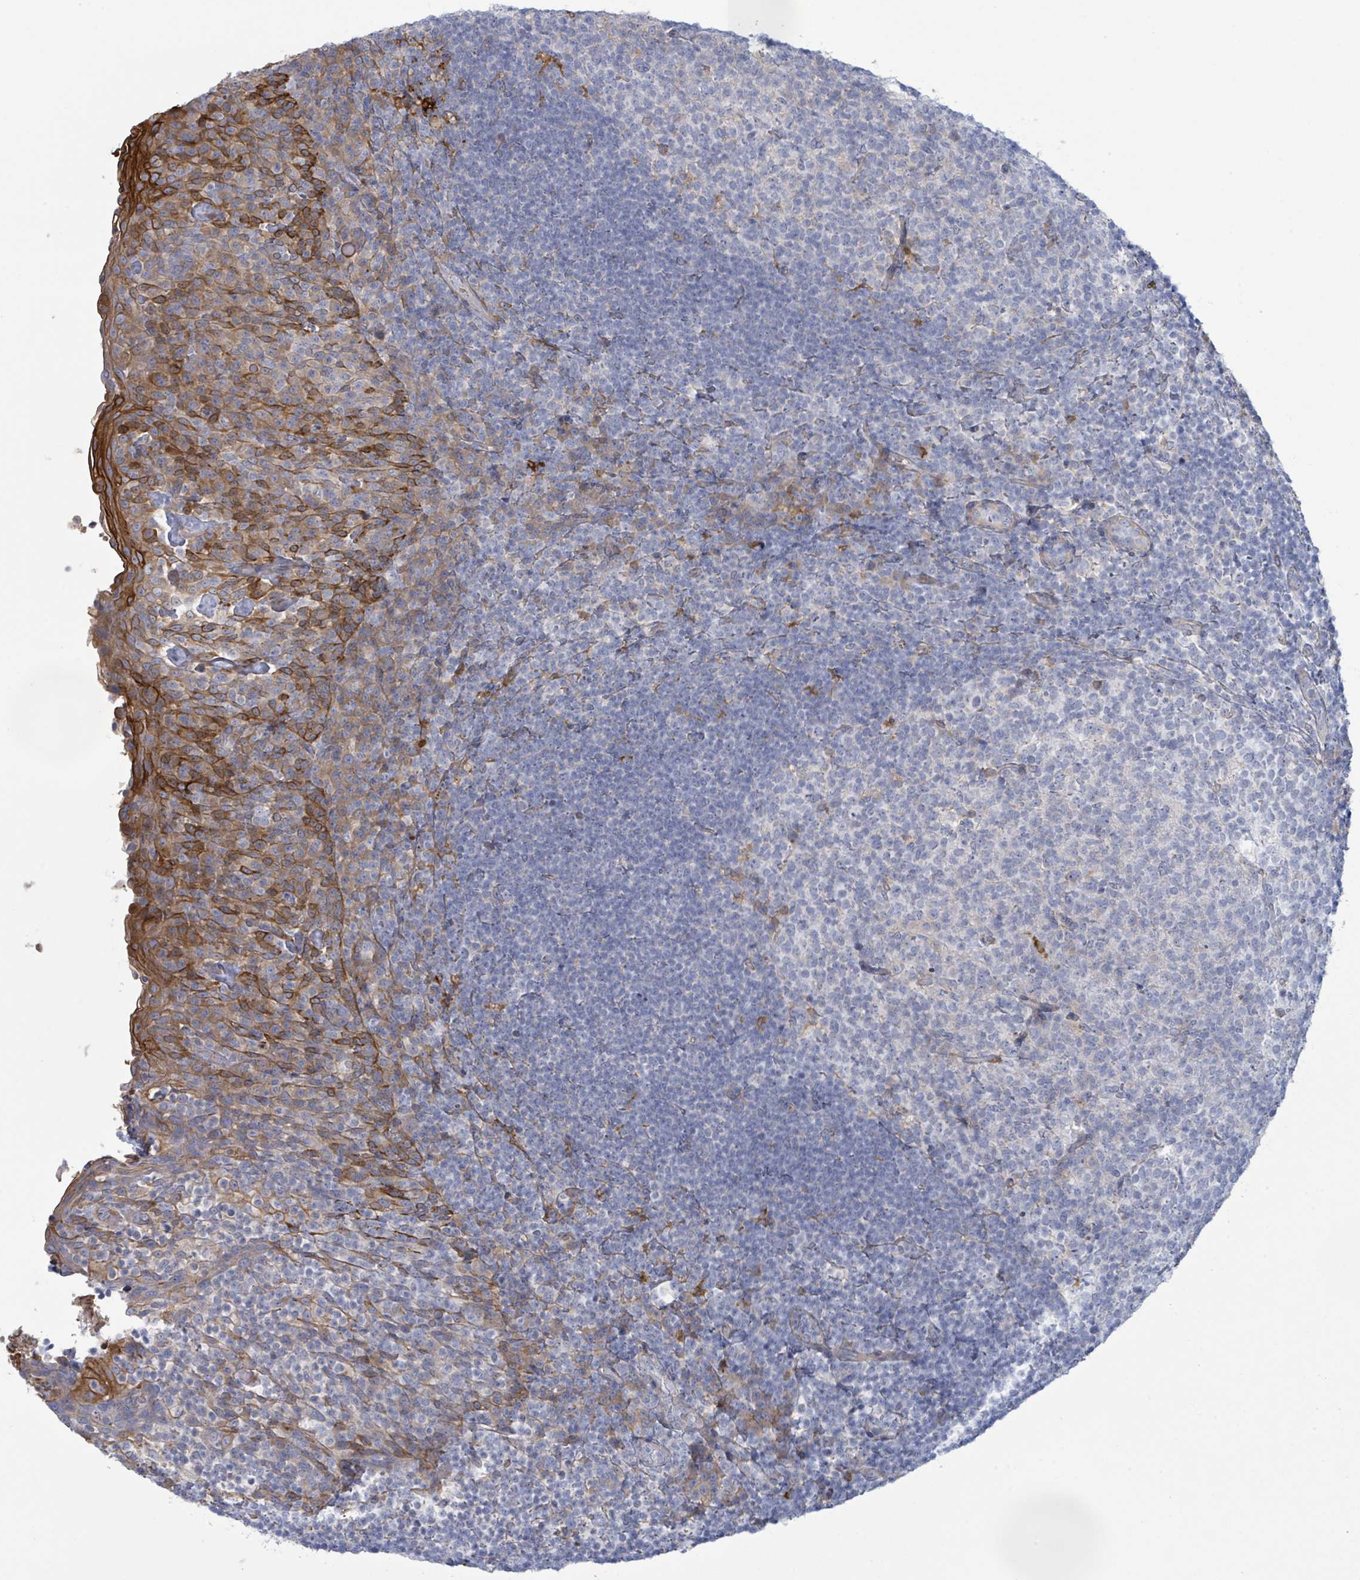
{"staining": {"intensity": "negative", "quantity": "none", "location": "none"}, "tissue": "tonsil", "cell_type": "Germinal center cells", "image_type": "normal", "snomed": [{"axis": "morphology", "description": "Normal tissue, NOS"}, {"axis": "topography", "description": "Tonsil"}], "caption": "DAB (3,3'-diaminobenzidine) immunohistochemical staining of unremarkable human tonsil displays no significant expression in germinal center cells.", "gene": "COL13A1", "patient": {"sex": "female", "age": 10}}